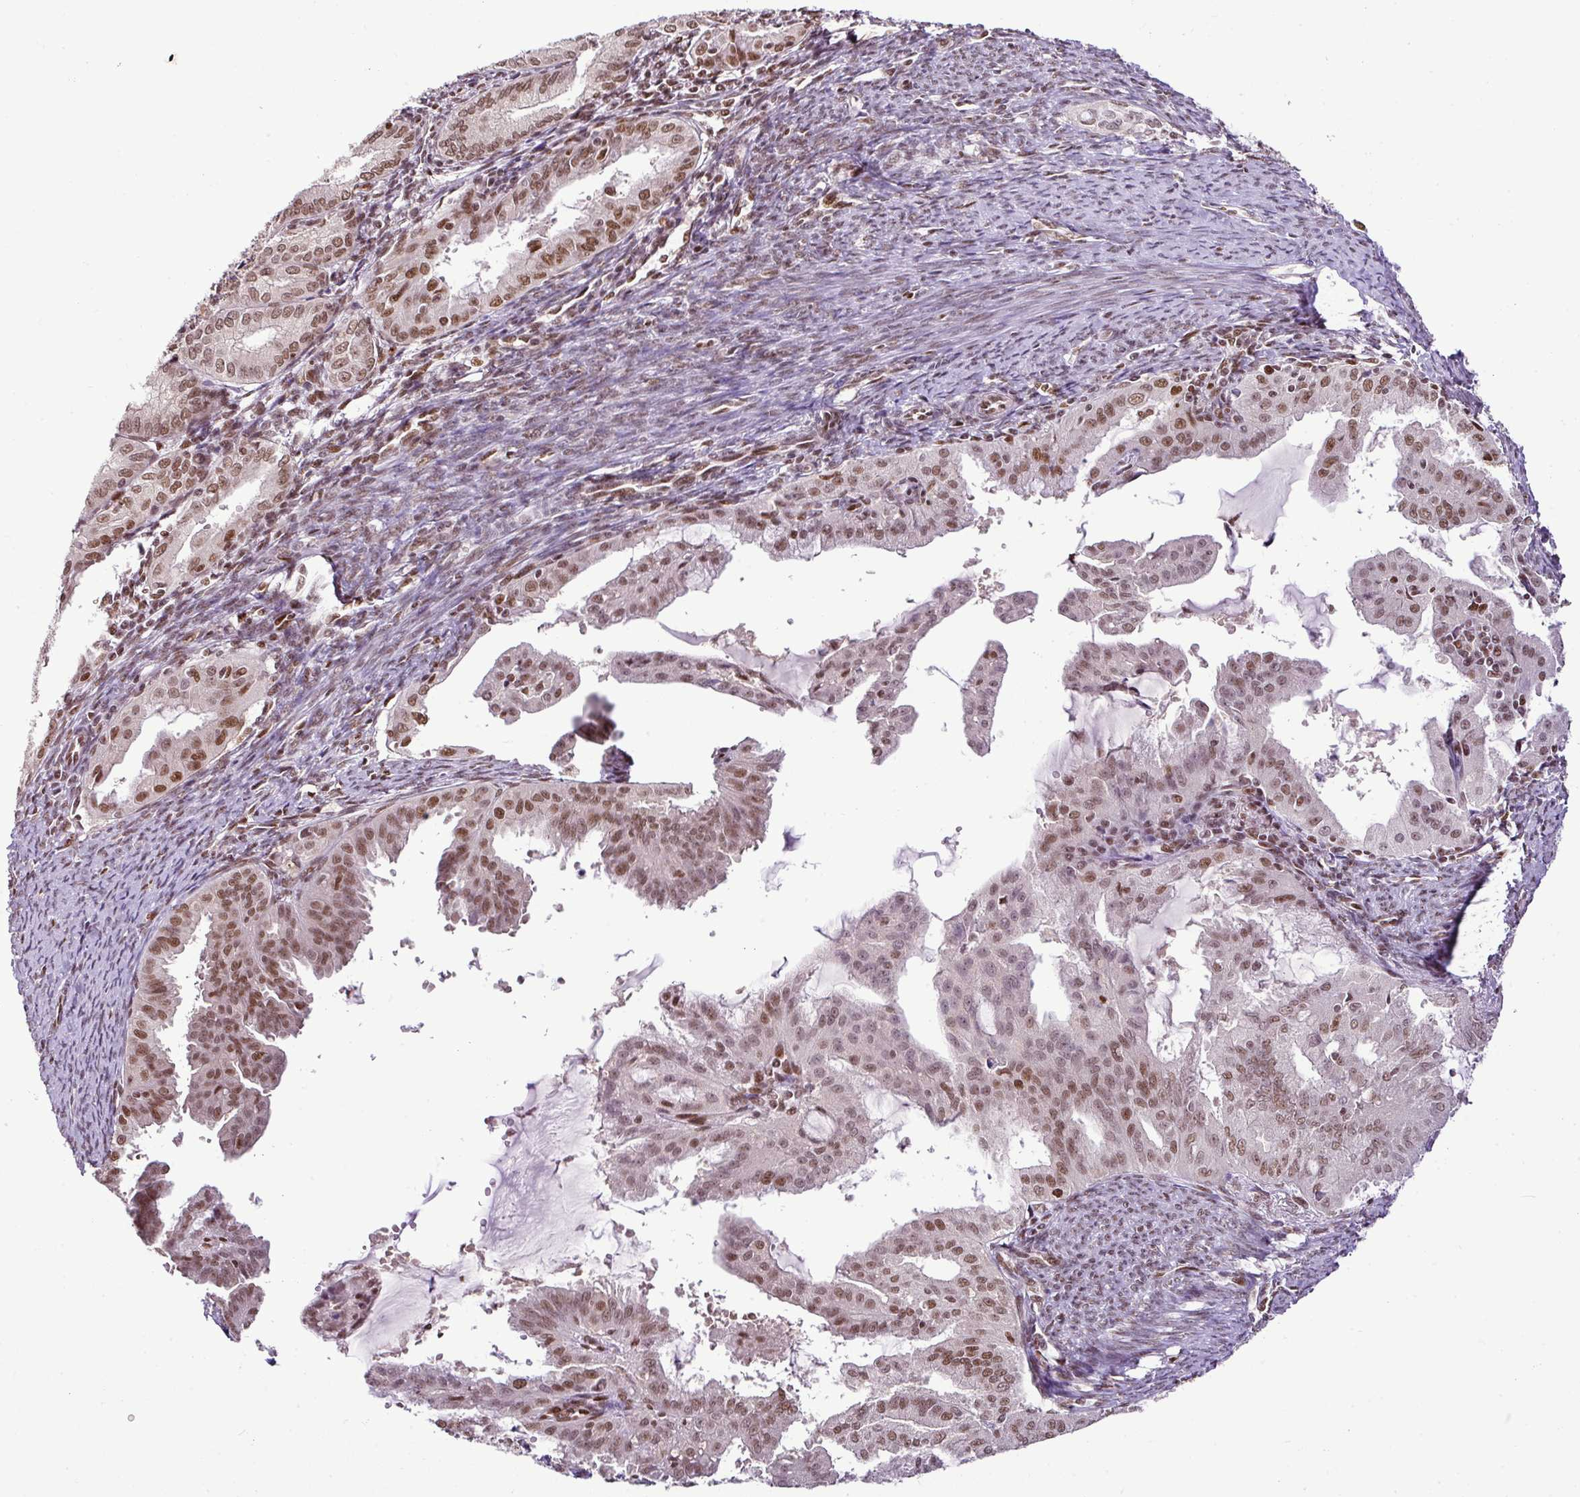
{"staining": {"intensity": "moderate", "quantity": "25%-75%", "location": "nuclear"}, "tissue": "endometrial cancer", "cell_type": "Tumor cells", "image_type": "cancer", "snomed": [{"axis": "morphology", "description": "Adenocarcinoma, NOS"}, {"axis": "topography", "description": "Endometrium"}], "caption": "Immunohistochemistry (DAB (3,3'-diaminobenzidine)) staining of human endometrial cancer (adenocarcinoma) shows moderate nuclear protein positivity in about 25%-75% of tumor cells.", "gene": "PGAP4", "patient": {"sex": "female", "age": 70}}